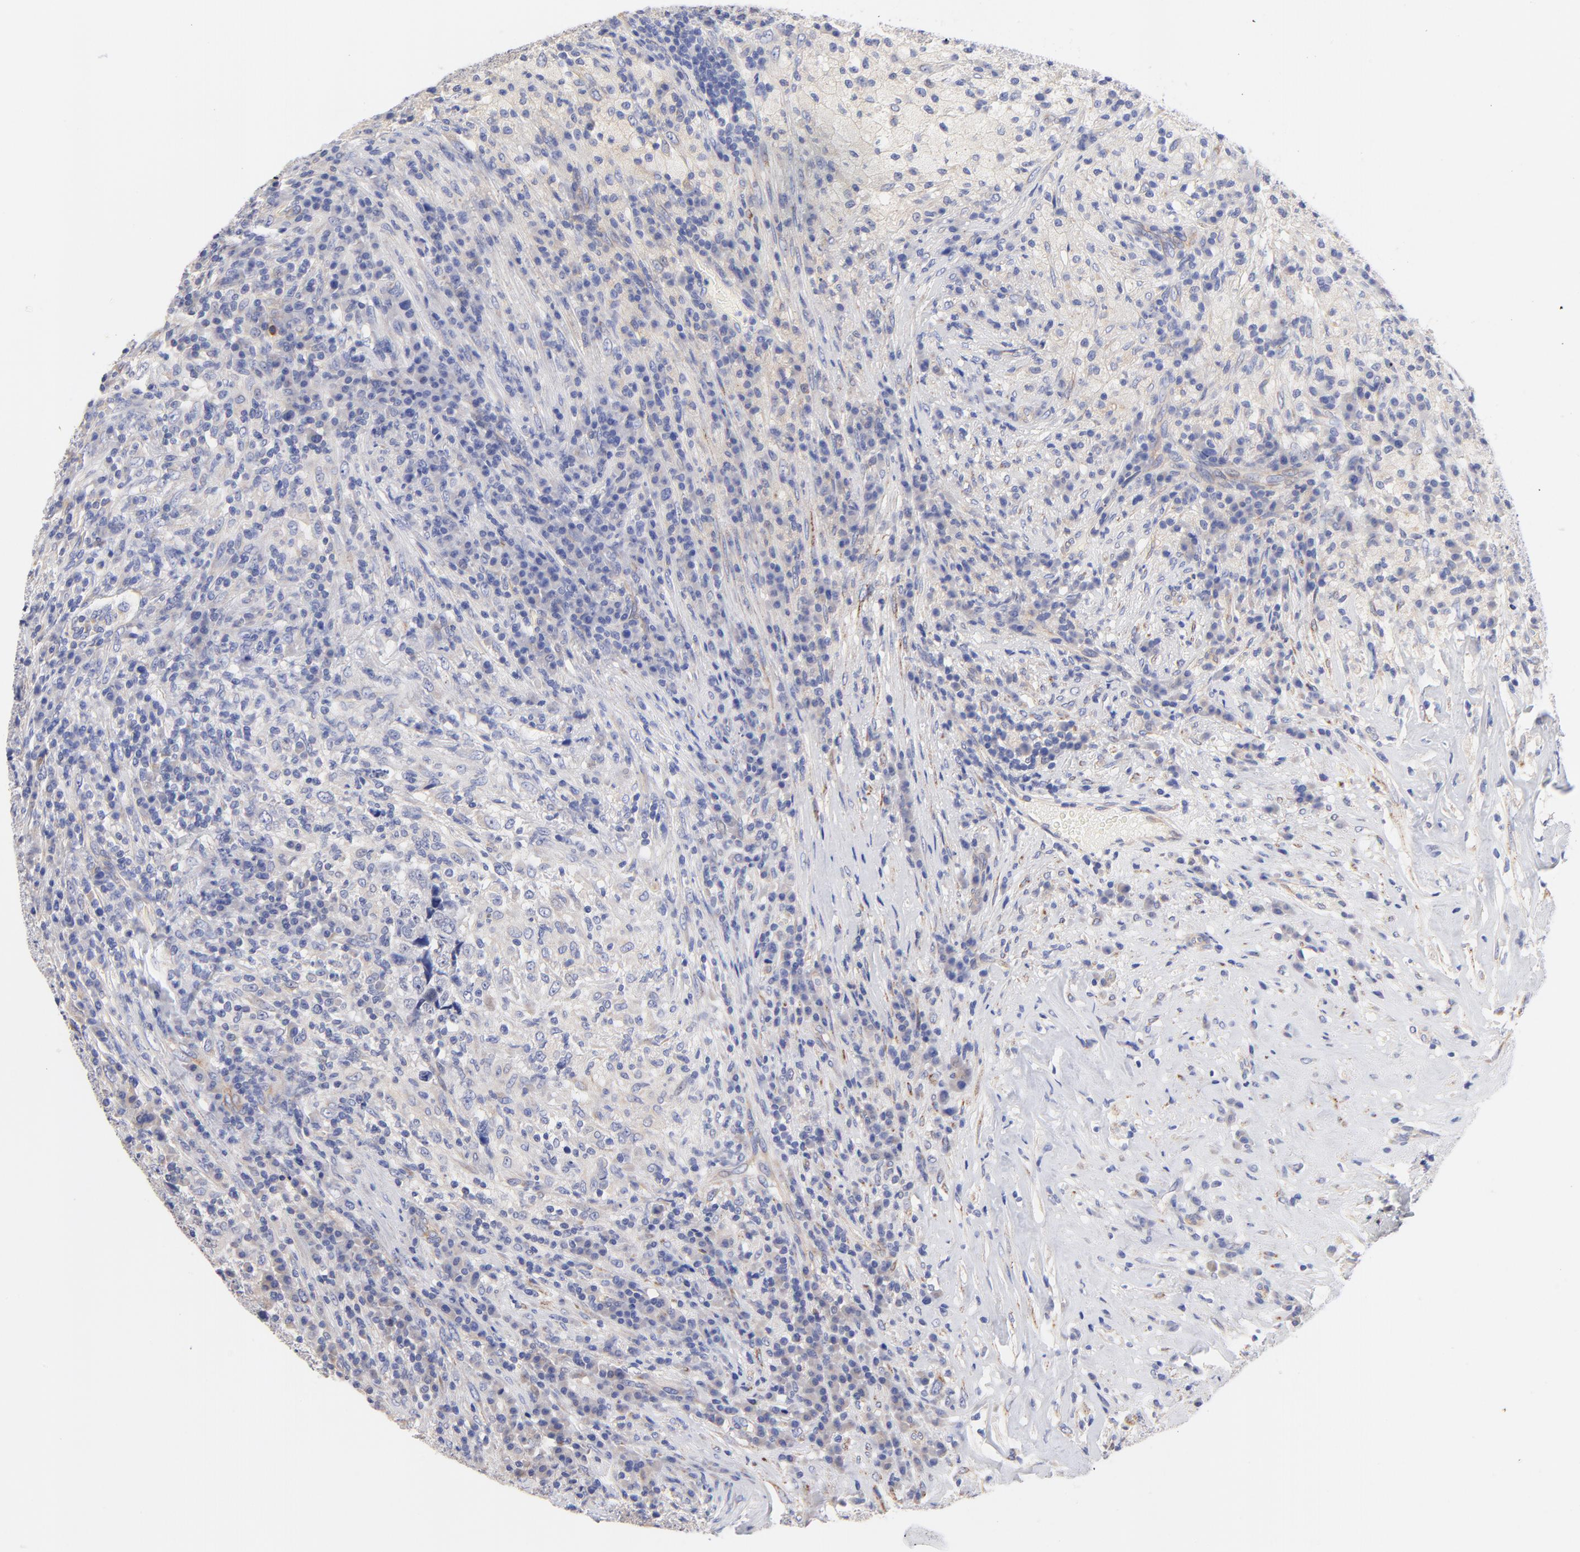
{"staining": {"intensity": "negative", "quantity": "none", "location": "none"}, "tissue": "testis cancer", "cell_type": "Tumor cells", "image_type": "cancer", "snomed": [{"axis": "morphology", "description": "Necrosis, NOS"}, {"axis": "morphology", "description": "Carcinoma, Embryonal, NOS"}, {"axis": "topography", "description": "Testis"}], "caption": "Immunohistochemical staining of embryonal carcinoma (testis) exhibits no significant positivity in tumor cells.", "gene": "HS3ST1", "patient": {"sex": "male", "age": 19}}